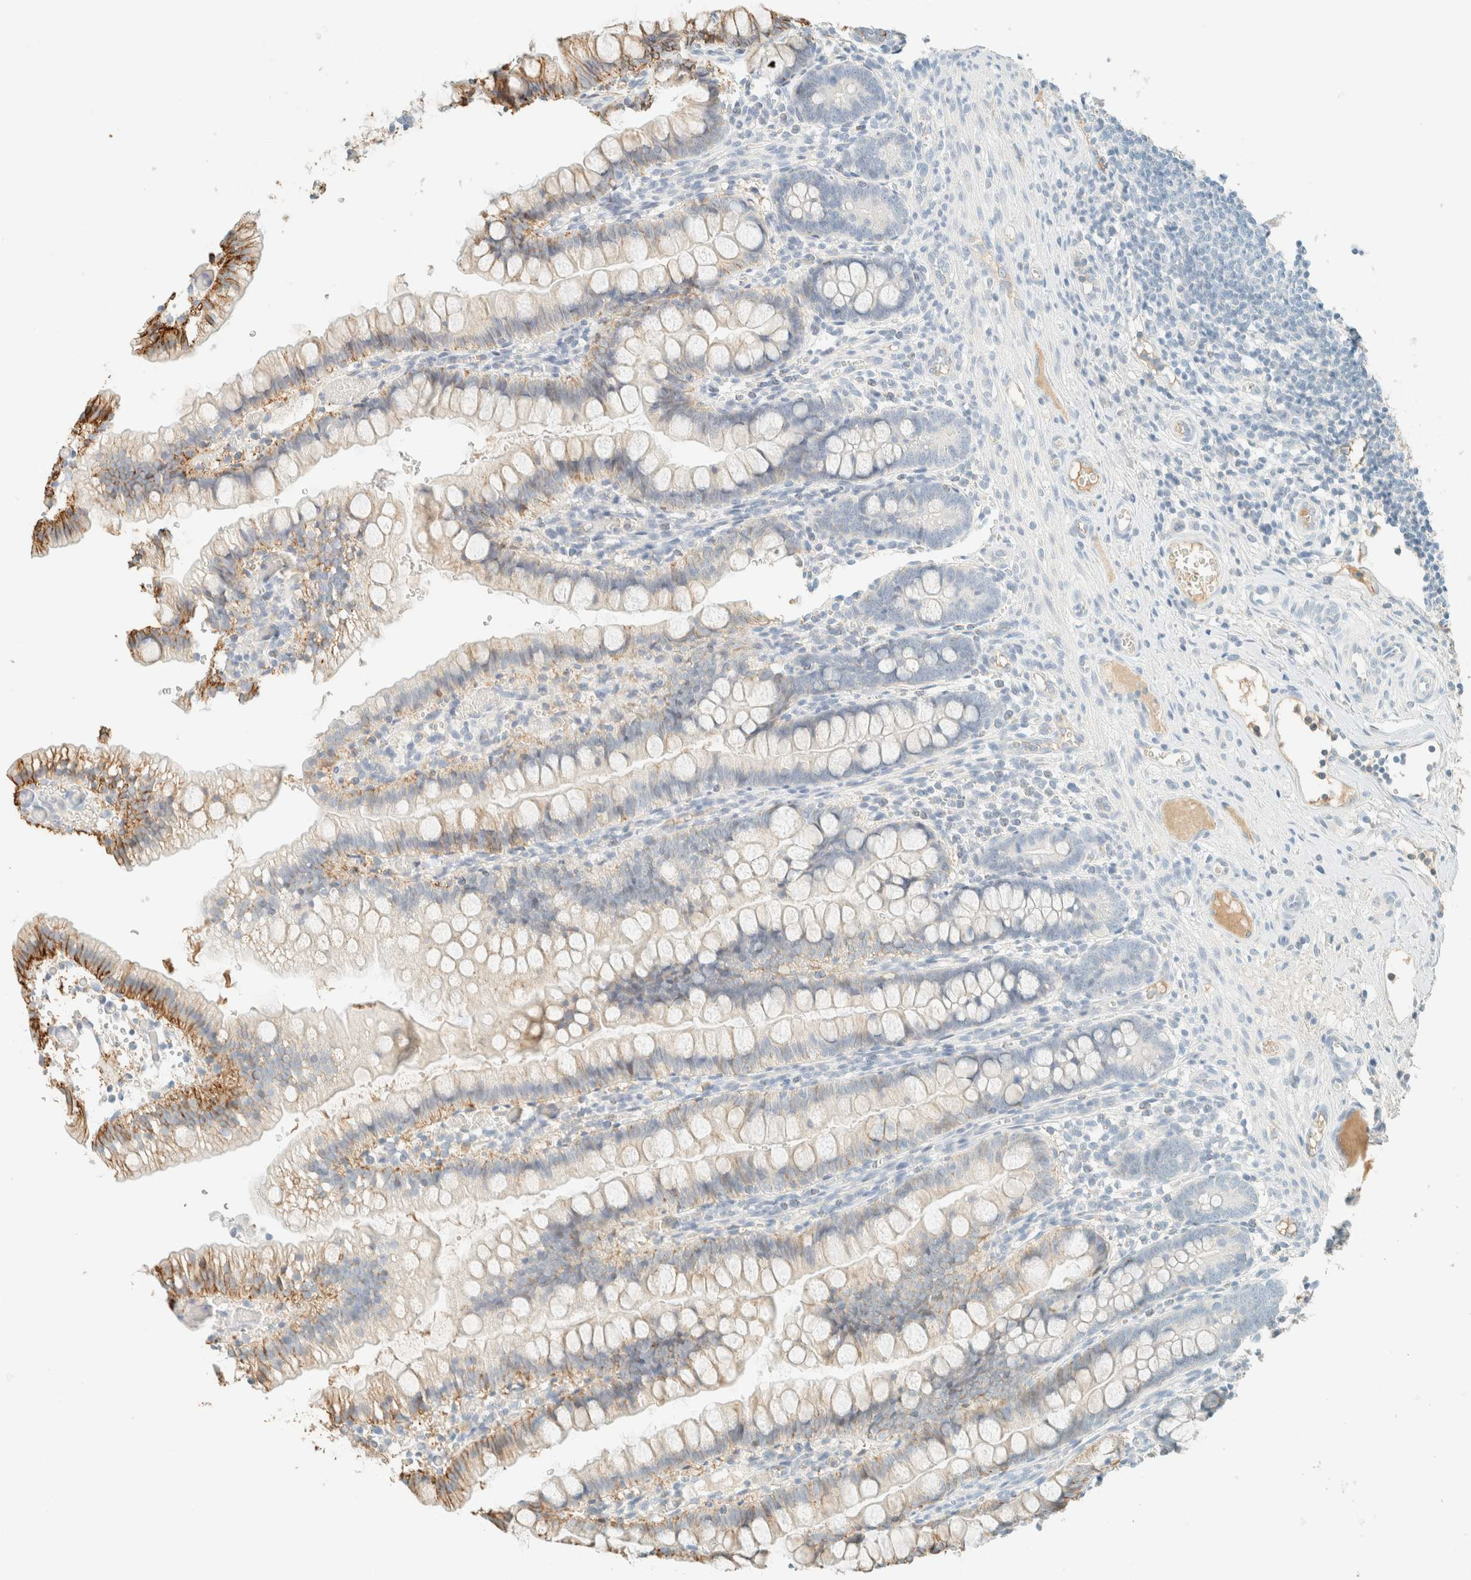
{"staining": {"intensity": "strong", "quantity": "<25%", "location": "cytoplasmic/membranous"}, "tissue": "small intestine", "cell_type": "Glandular cells", "image_type": "normal", "snomed": [{"axis": "morphology", "description": "Normal tissue, NOS"}, {"axis": "morphology", "description": "Developmental malformation"}, {"axis": "topography", "description": "Small intestine"}], "caption": "DAB (3,3'-diaminobenzidine) immunohistochemical staining of unremarkable small intestine displays strong cytoplasmic/membranous protein positivity in about <25% of glandular cells.", "gene": "GPA33", "patient": {"sex": "male"}}